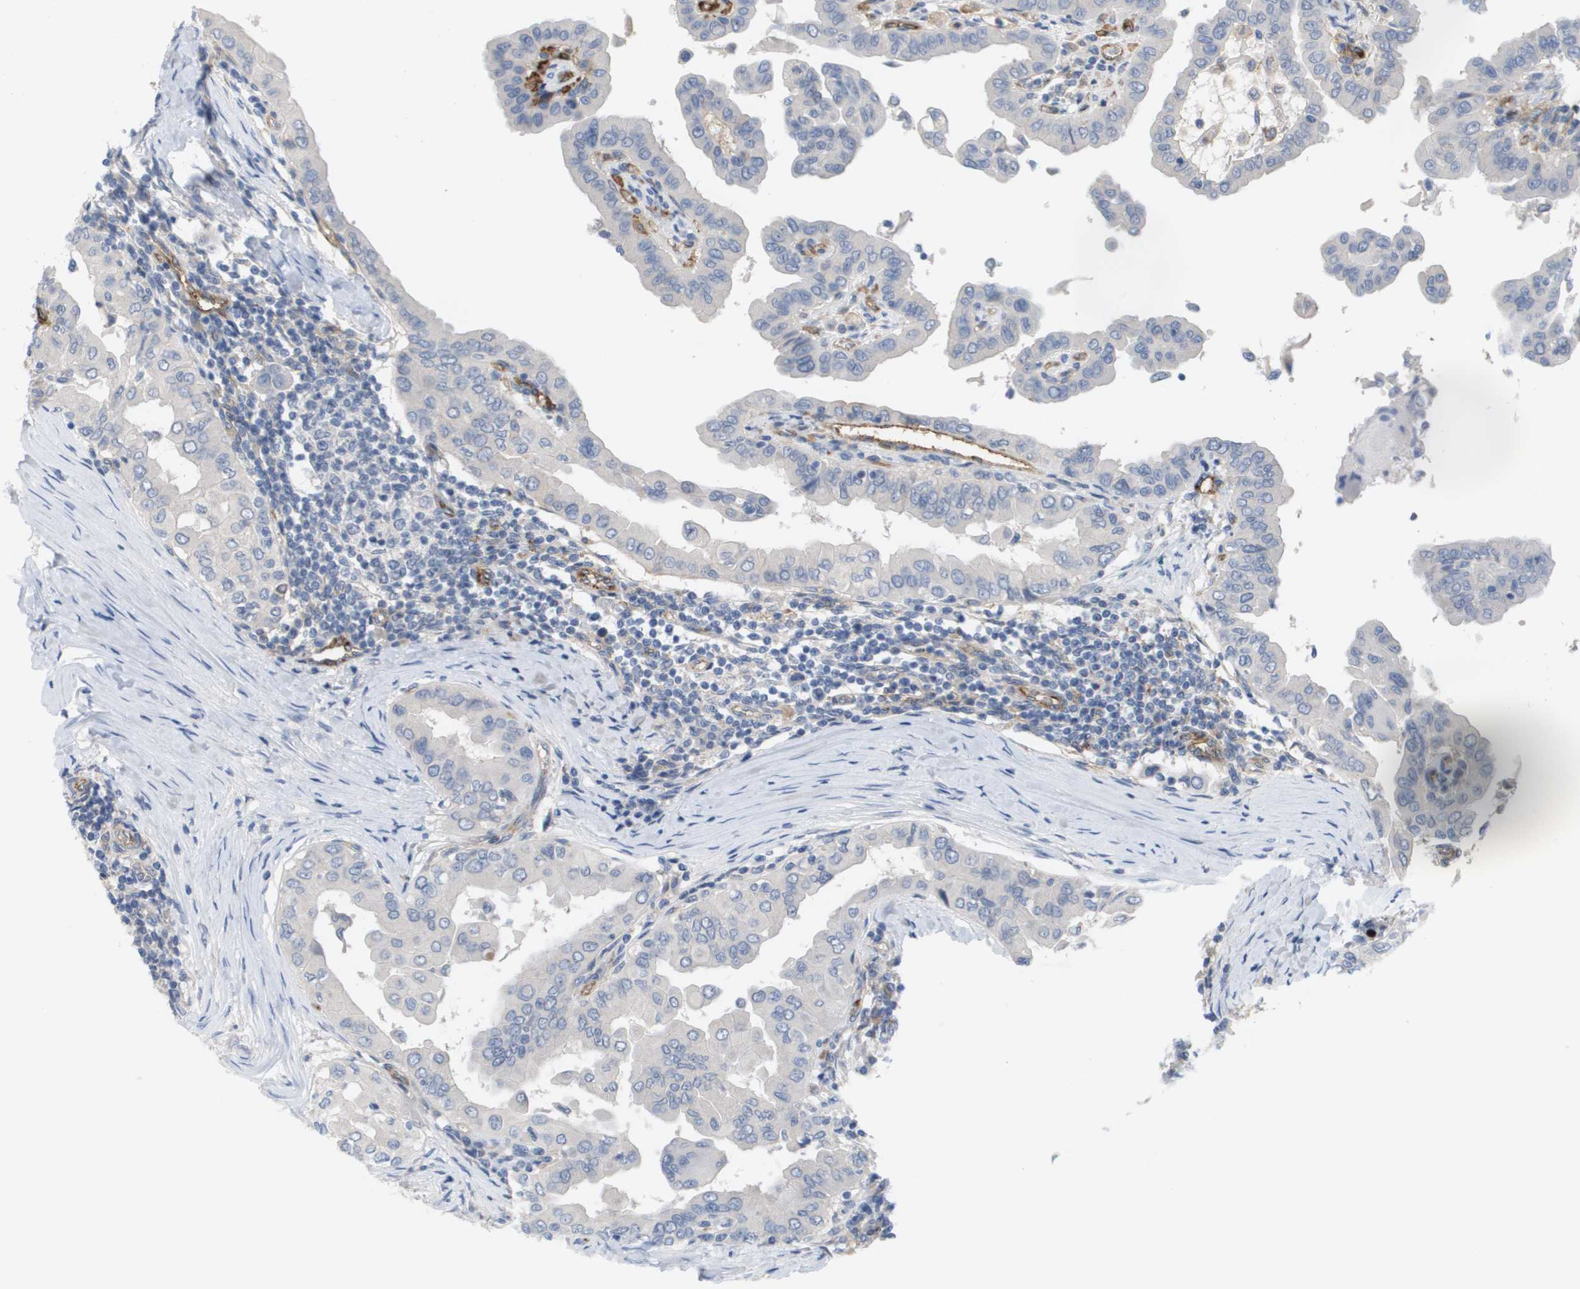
{"staining": {"intensity": "negative", "quantity": "none", "location": "none"}, "tissue": "thyroid cancer", "cell_type": "Tumor cells", "image_type": "cancer", "snomed": [{"axis": "morphology", "description": "Papillary adenocarcinoma, NOS"}, {"axis": "topography", "description": "Thyroid gland"}], "caption": "A photomicrograph of human thyroid cancer is negative for staining in tumor cells.", "gene": "ANGPT2", "patient": {"sex": "male", "age": 33}}